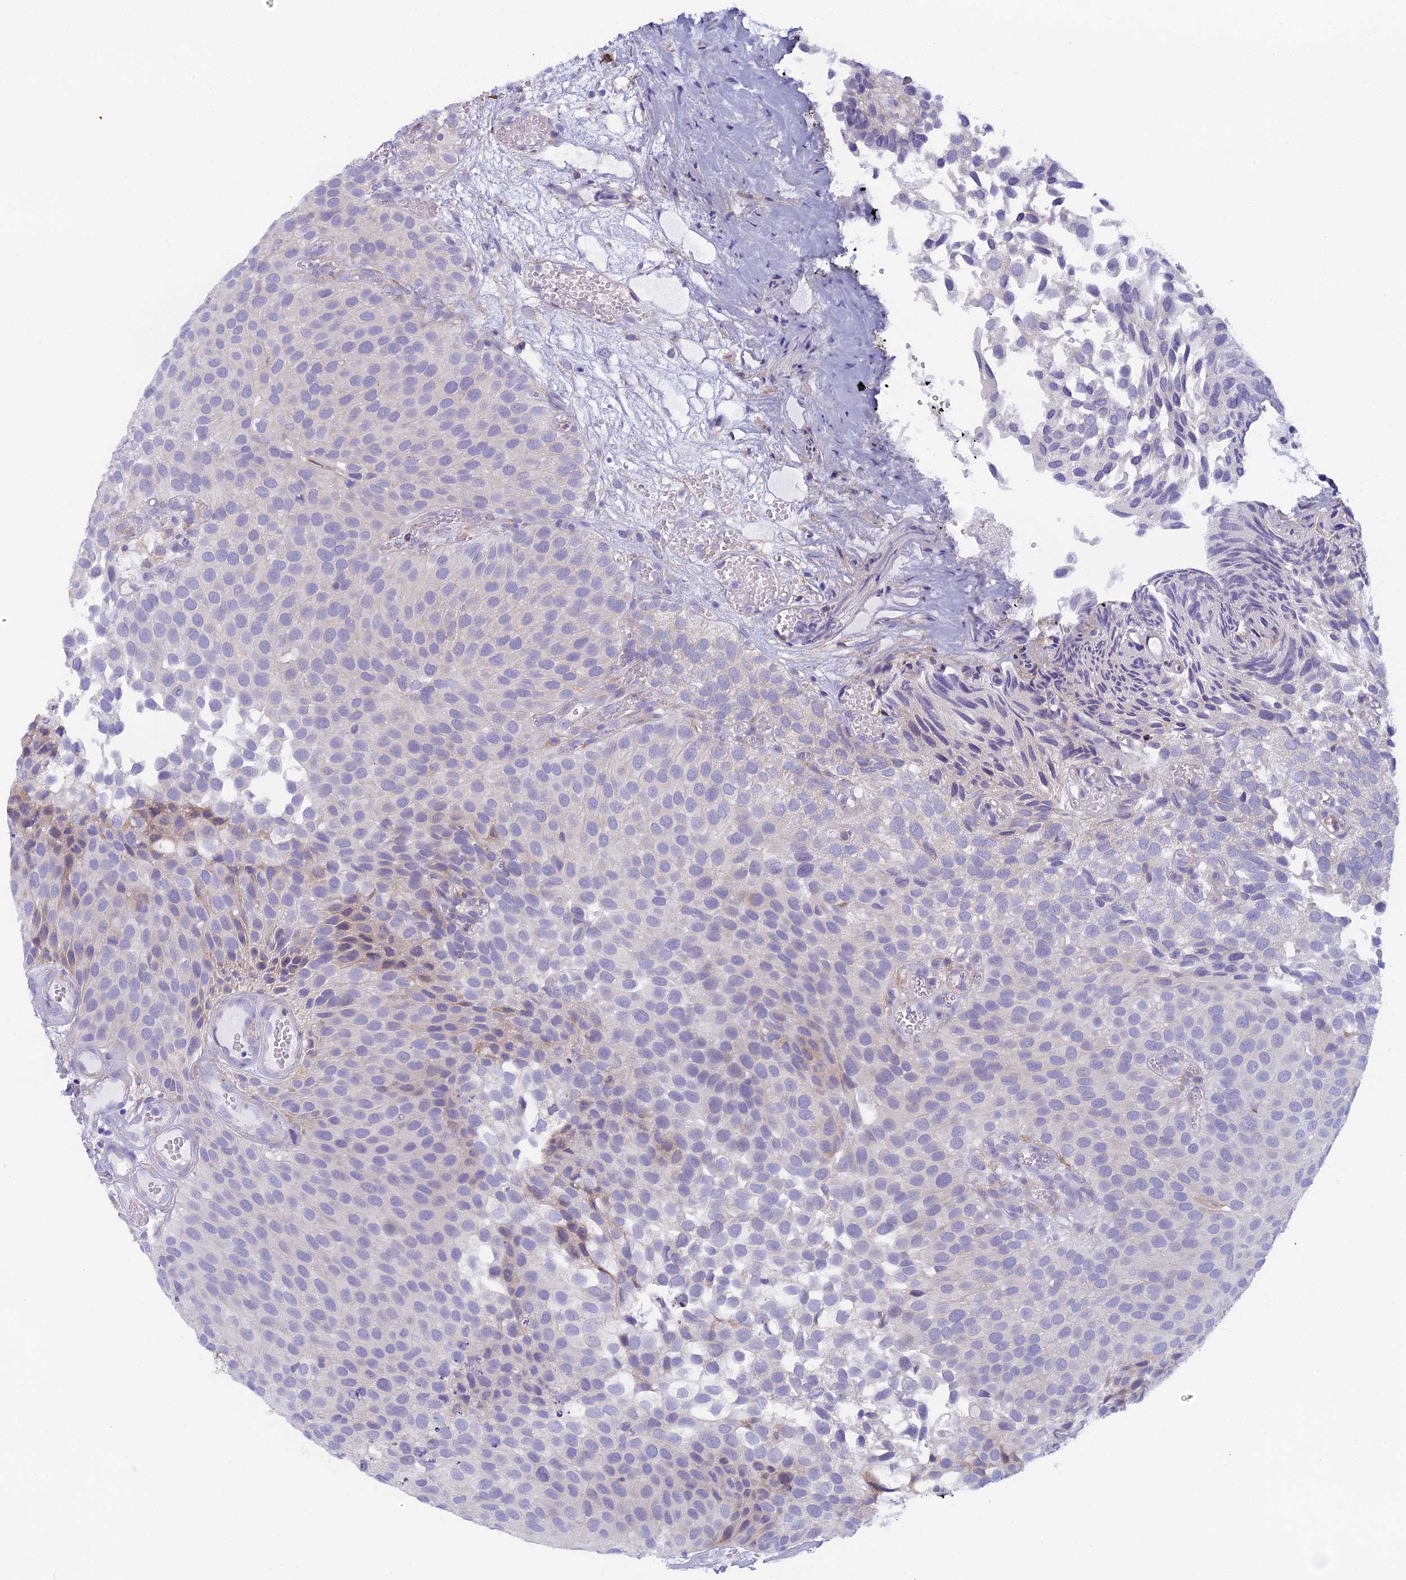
{"staining": {"intensity": "negative", "quantity": "none", "location": "none"}, "tissue": "urothelial cancer", "cell_type": "Tumor cells", "image_type": "cancer", "snomed": [{"axis": "morphology", "description": "Urothelial carcinoma, Low grade"}, {"axis": "topography", "description": "Urinary bladder"}], "caption": "Immunohistochemistry (IHC) image of neoplastic tissue: human urothelial cancer stained with DAB (3,3'-diaminobenzidine) demonstrates no significant protein staining in tumor cells.", "gene": "DDX51", "patient": {"sex": "male", "age": 89}}